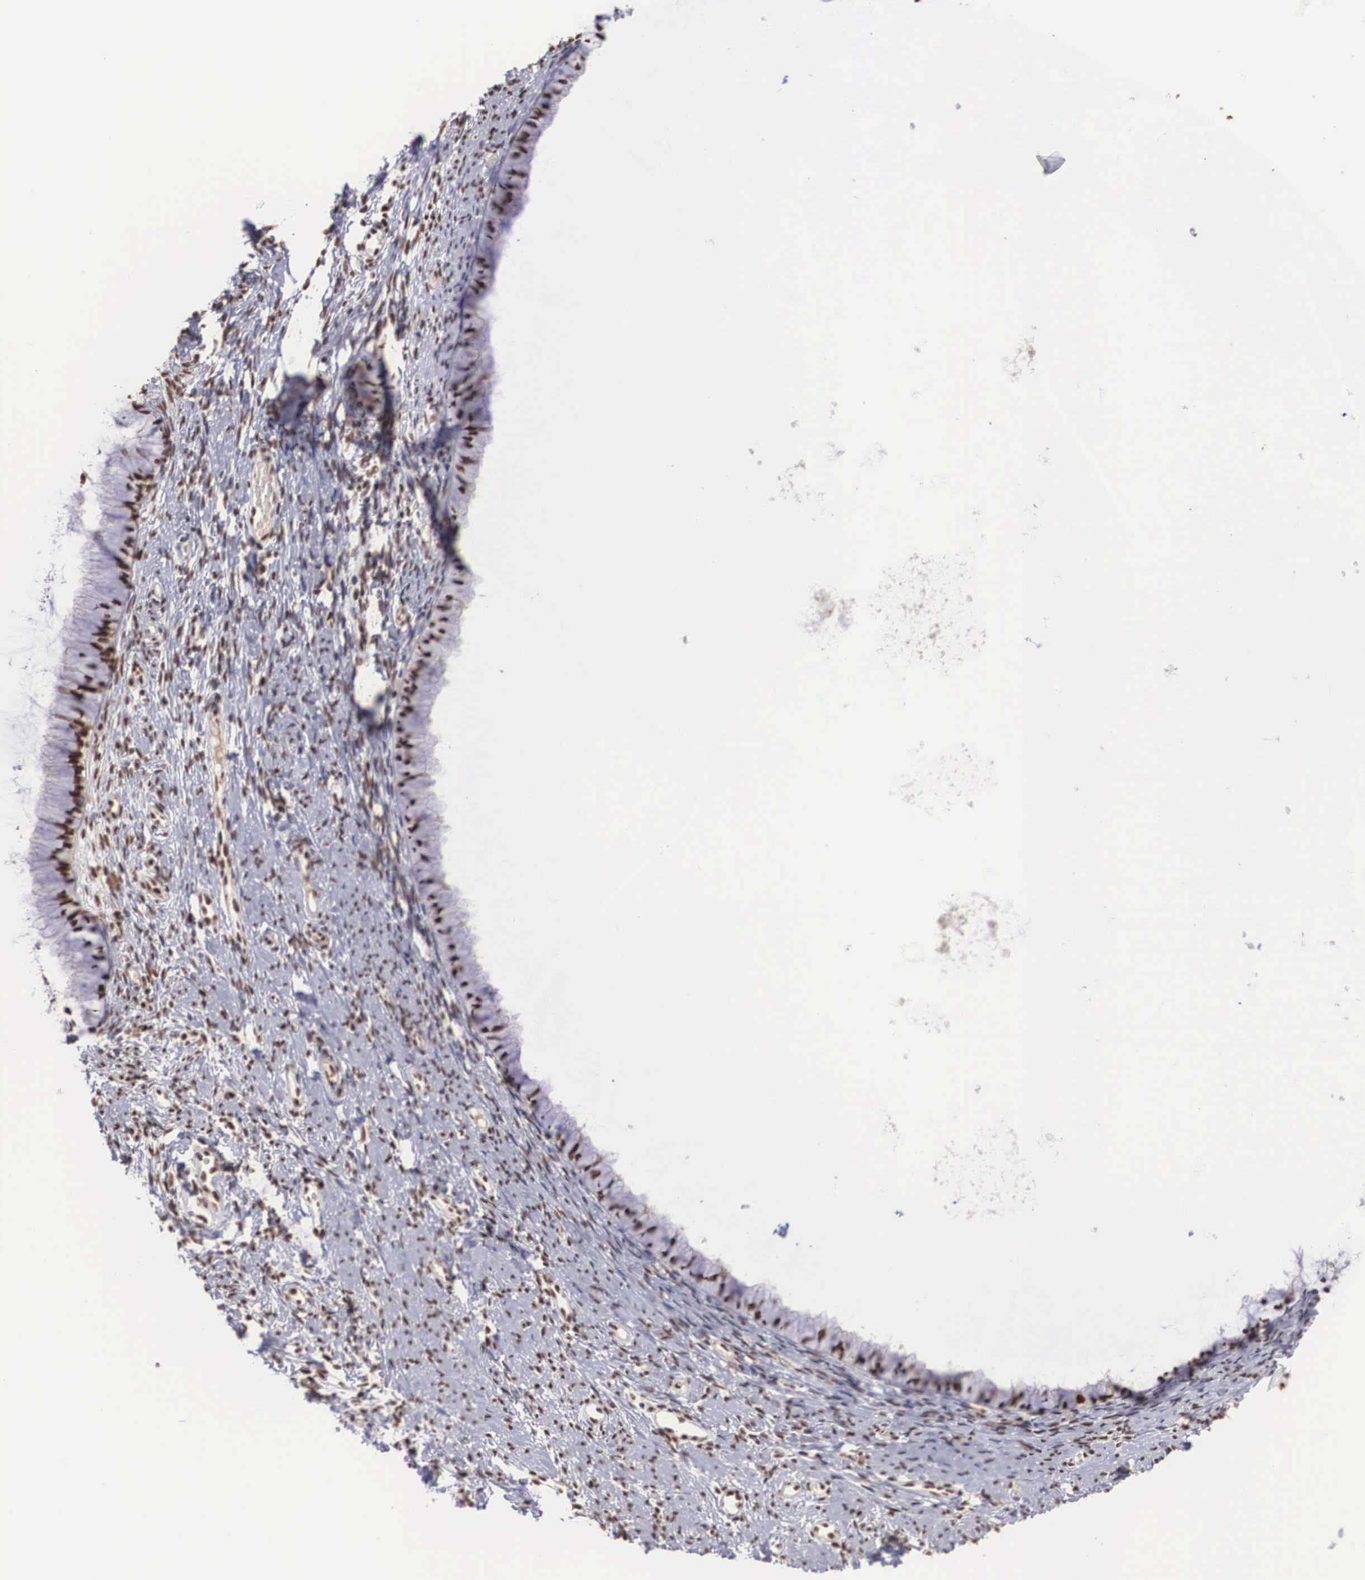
{"staining": {"intensity": "strong", "quantity": ">75%", "location": "nuclear"}, "tissue": "cervix", "cell_type": "Glandular cells", "image_type": "normal", "snomed": [{"axis": "morphology", "description": "Normal tissue, NOS"}, {"axis": "topography", "description": "Cervix"}], "caption": "An immunohistochemistry (IHC) histopathology image of unremarkable tissue is shown. Protein staining in brown labels strong nuclear positivity in cervix within glandular cells. (DAB IHC, brown staining for protein, blue staining for nuclei).", "gene": "HTATSF1", "patient": {"sex": "female", "age": 82}}